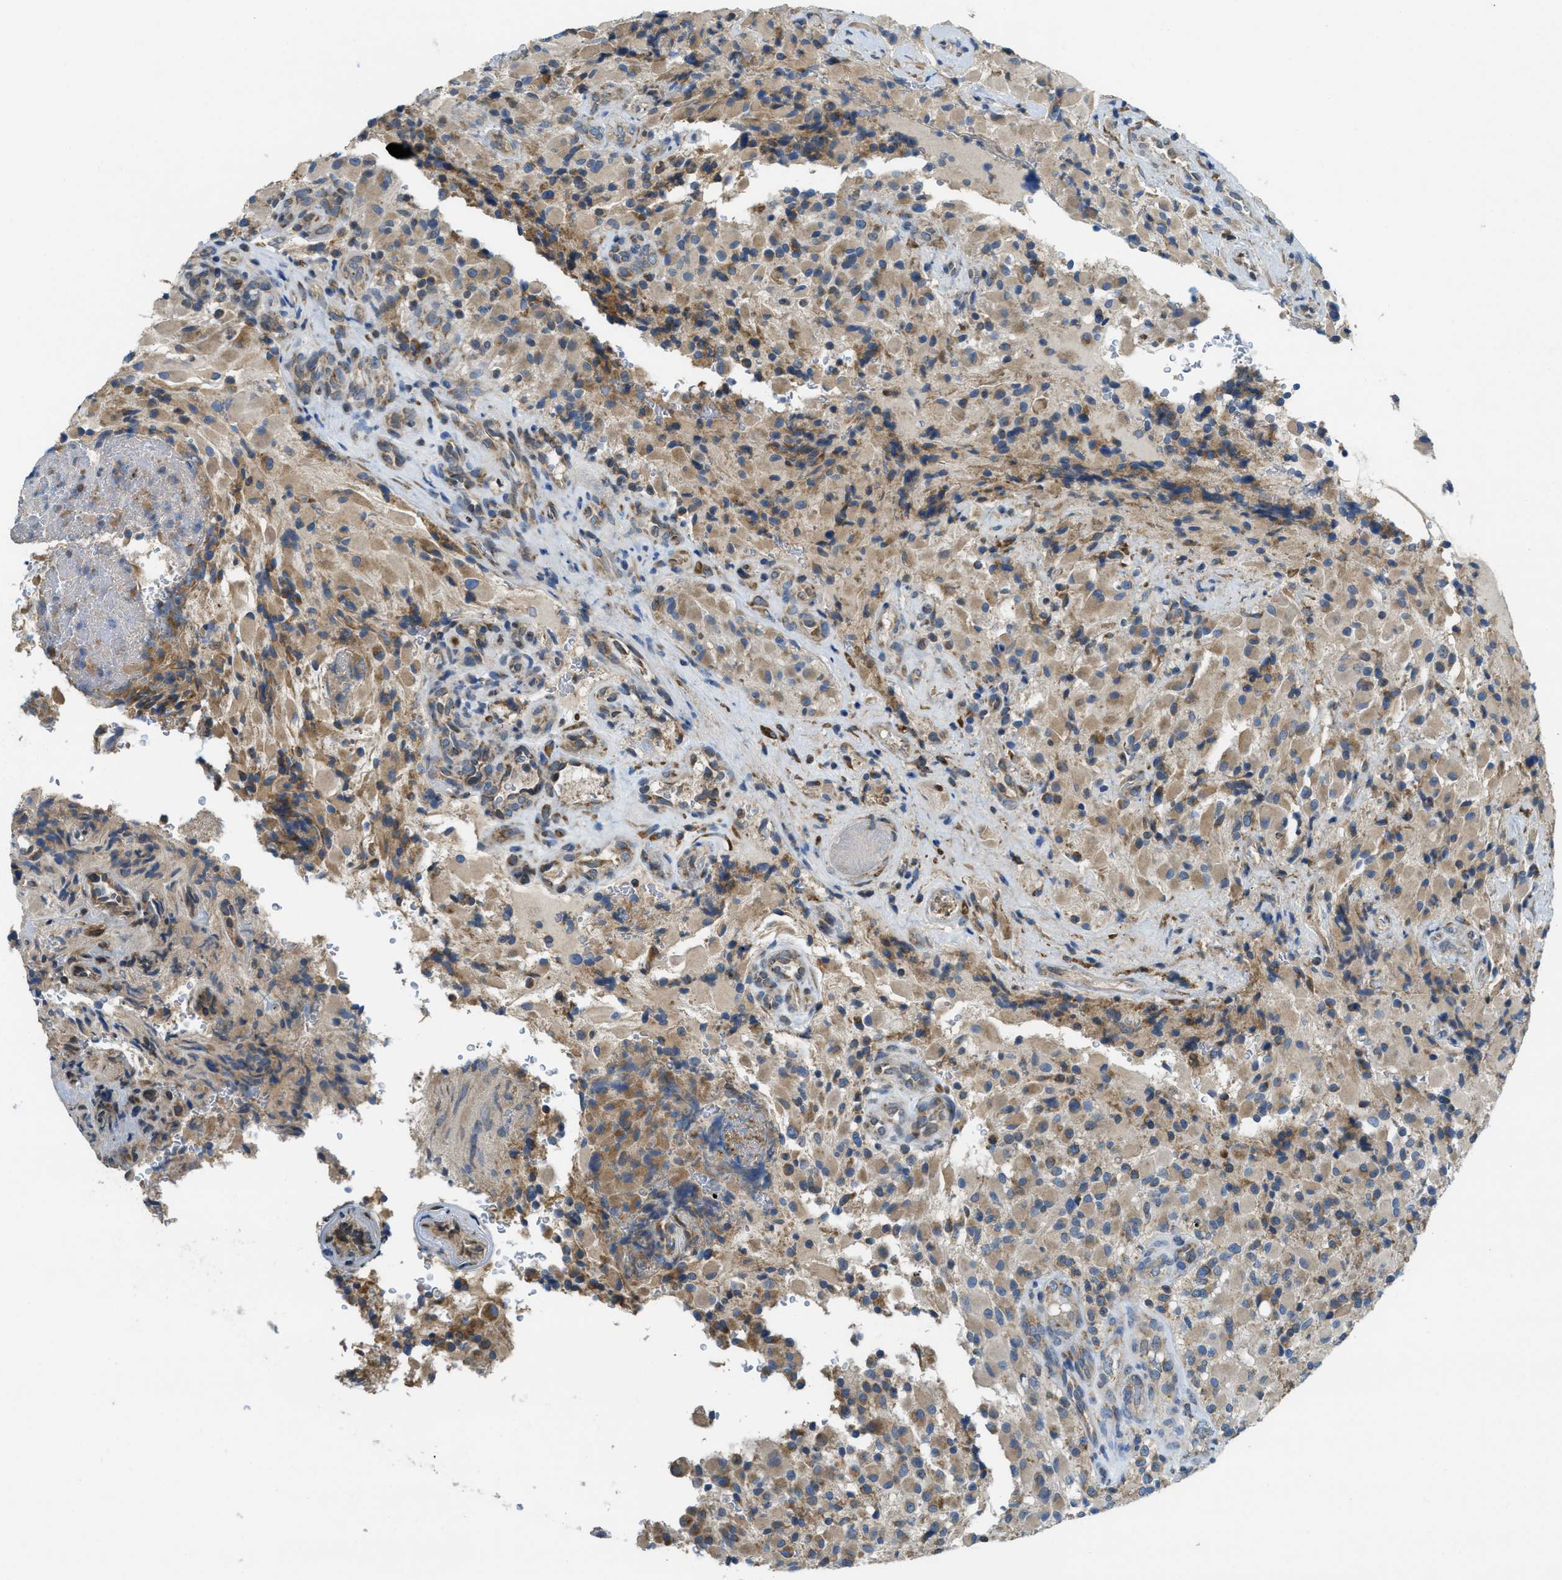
{"staining": {"intensity": "moderate", "quantity": "25%-75%", "location": "cytoplasmic/membranous"}, "tissue": "glioma", "cell_type": "Tumor cells", "image_type": "cancer", "snomed": [{"axis": "morphology", "description": "Glioma, malignant, High grade"}, {"axis": "topography", "description": "Brain"}], "caption": "Moderate cytoplasmic/membranous staining for a protein is appreciated in about 25%-75% of tumor cells of glioma using IHC.", "gene": "SSR1", "patient": {"sex": "male", "age": 71}}